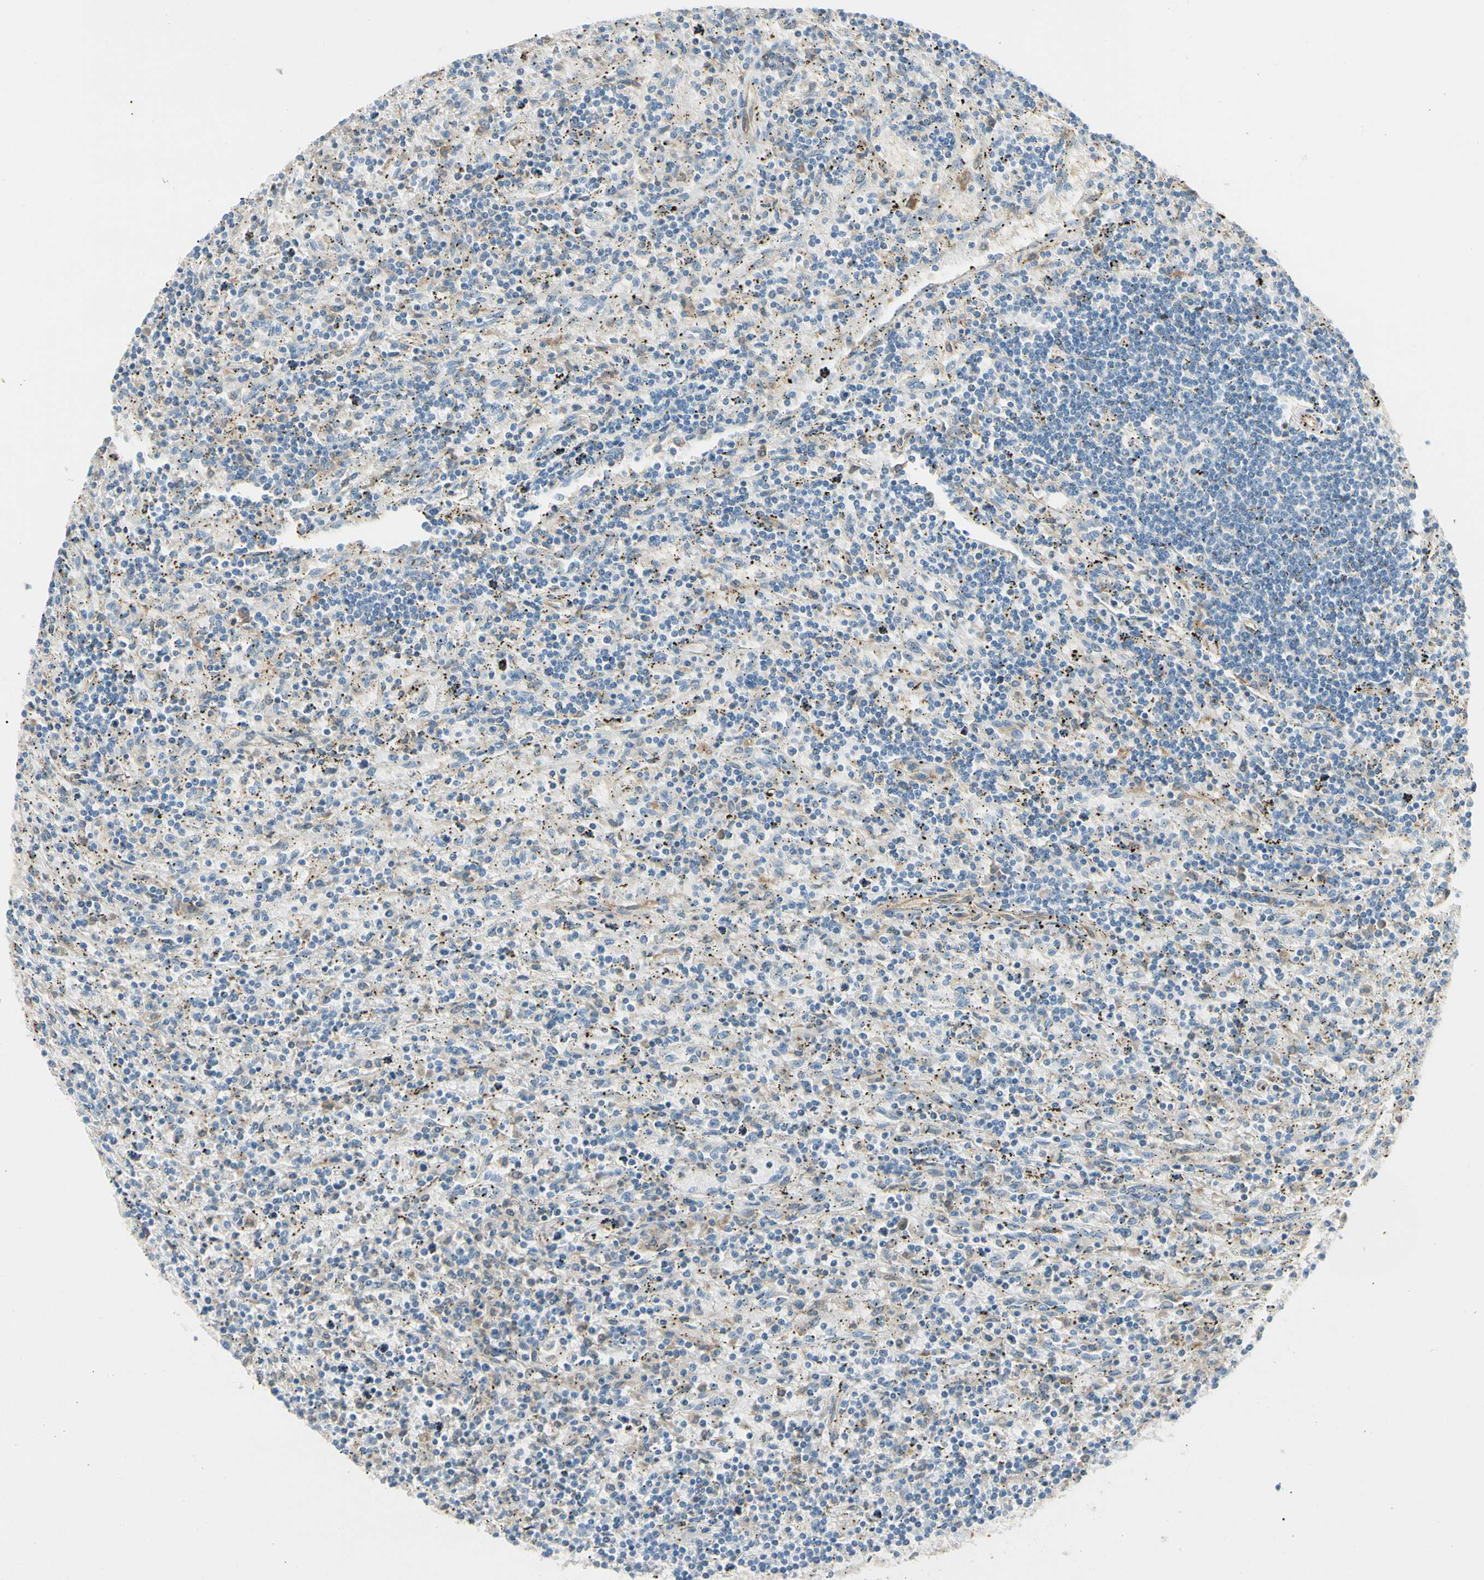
{"staining": {"intensity": "negative", "quantity": "none", "location": "none"}, "tissue": "lymphoma", "cell_type": "Tumor cells", "image_type": "cancer", "snomed": [{"axis": "morphology", "description": "Malignant lymphoma, non-Hodgkin's type, Low grade"}, {"axis": "topography", "description": "Spleen"}], "caption": "The immunohistochemistry (IHC) micrograph has no significant positivity in tumor cells of lymphoma tissue.", "gene": "LPCAT2", "patient": {"sex": "male", "age": 76}}